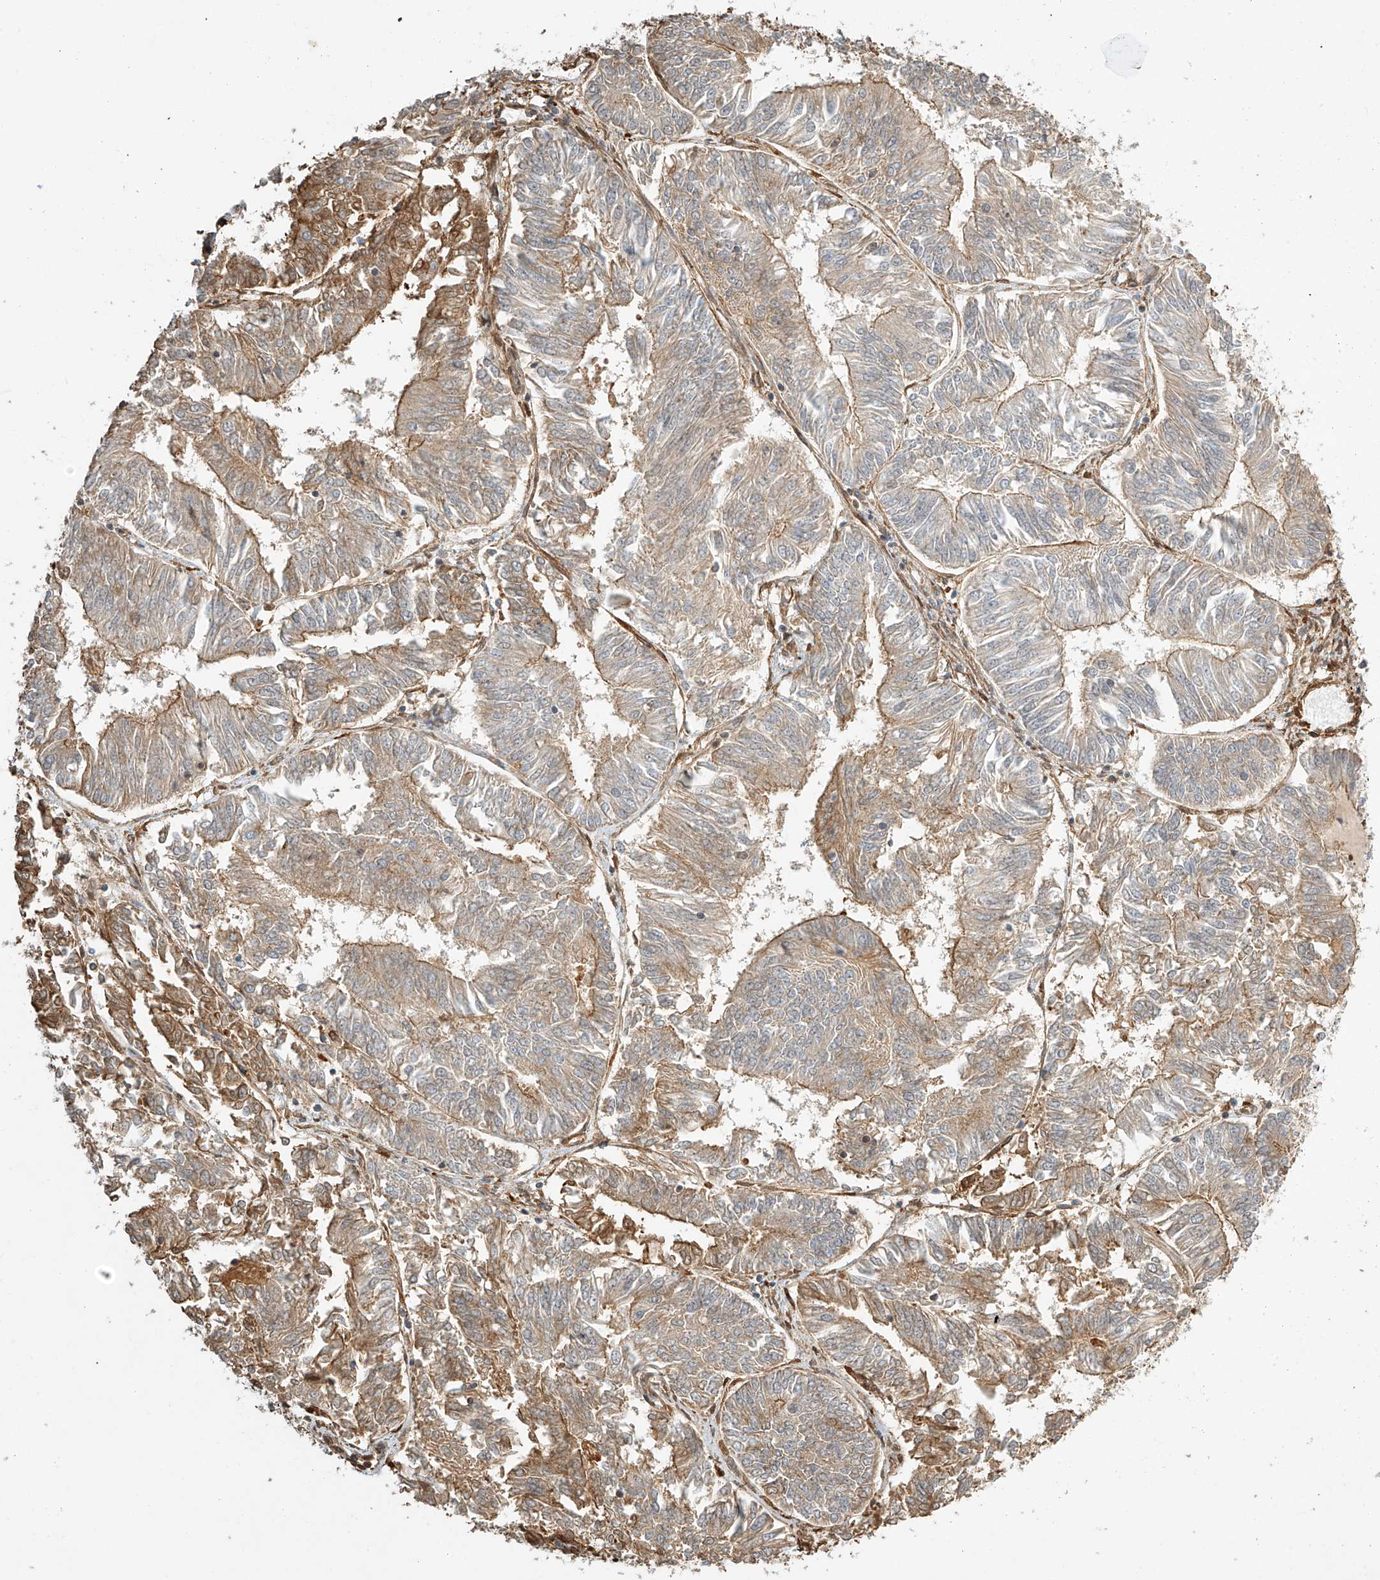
{"staining": {"intensity": "moderate", "quantity": "25%-75%", "location": "cytoplasmic/membranous"}, "tissue": "endometrial cancer", "cell_type": "Tumor cells", "image_type": "cancer", "snomed": [{"axis": "morphology", "description": "Adenocarcinoma, NOS"}, {"axis": "topography", "description": "Endometrium"}], "caption": "Immunohistochemistry image of neoplastic tissue: human endometrial adenocarcinoma stained using immunohistochemistry (IHC) displays medium levels of moderate protein expression localized specifically in the cytoplasmic/membranous of tumor cells, appearing as a cytoplasmic/membranous brown color.", "gene": "CSMD3", "patient": {"sex": "female", "age": 58}}